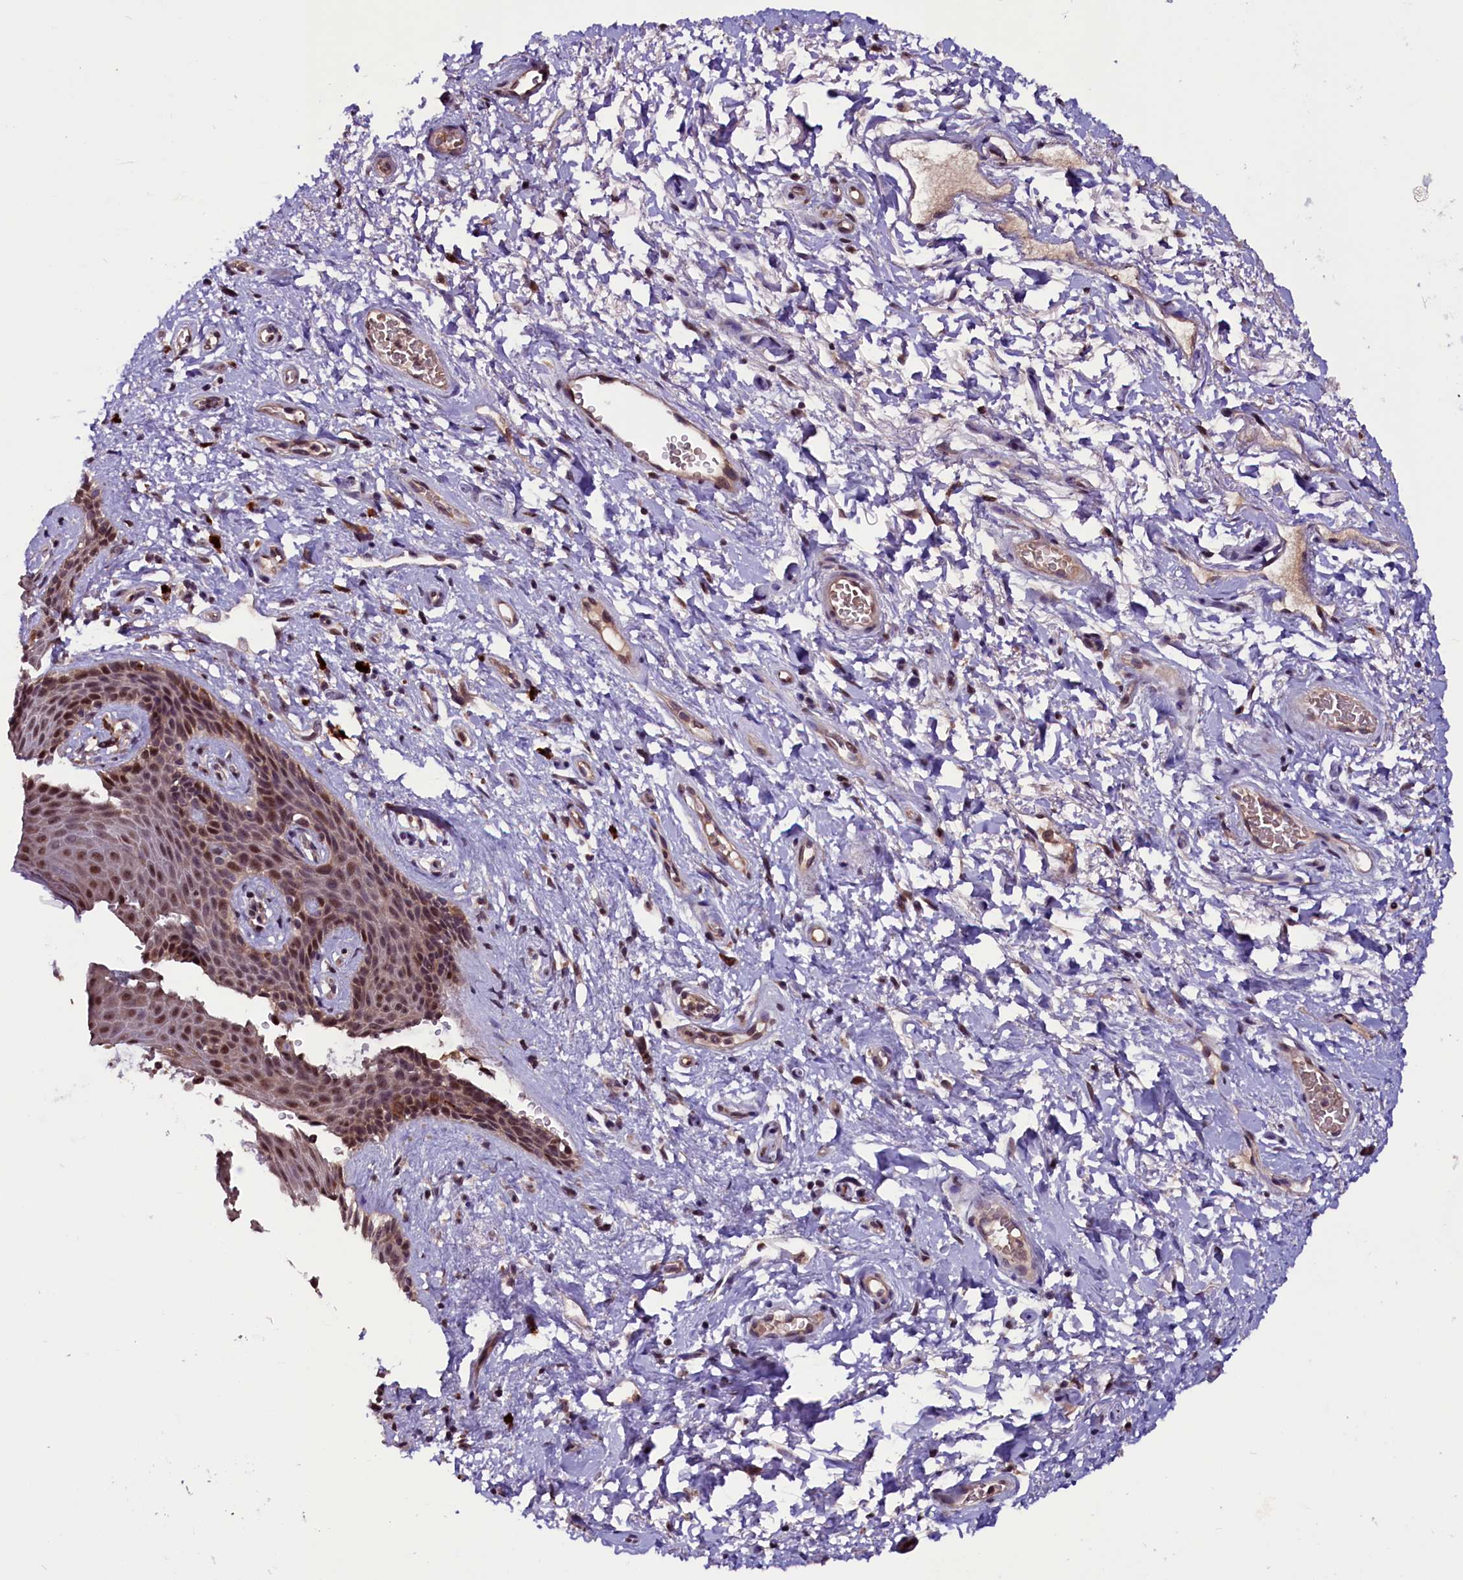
{"staining": {"intensity": "moderate", "quantity": ">75%", "location": "nuclear"}, "tissue": "skin", "cell_type": "Epidermal cells", "image_type": "normal", "snomed": [{"axis": "morphology", "description": "Normal tissue, NOS"}, {"axis": "topography", "description": "Anal"}], "caption": "Immunohistochemical staining of normal skin exhibits >75% levels of moderate nuclear protein positivity in approximately >75% of epidermal cells.", "gene": "RNMT", "patient": {"sex": "female", "age": 46}}